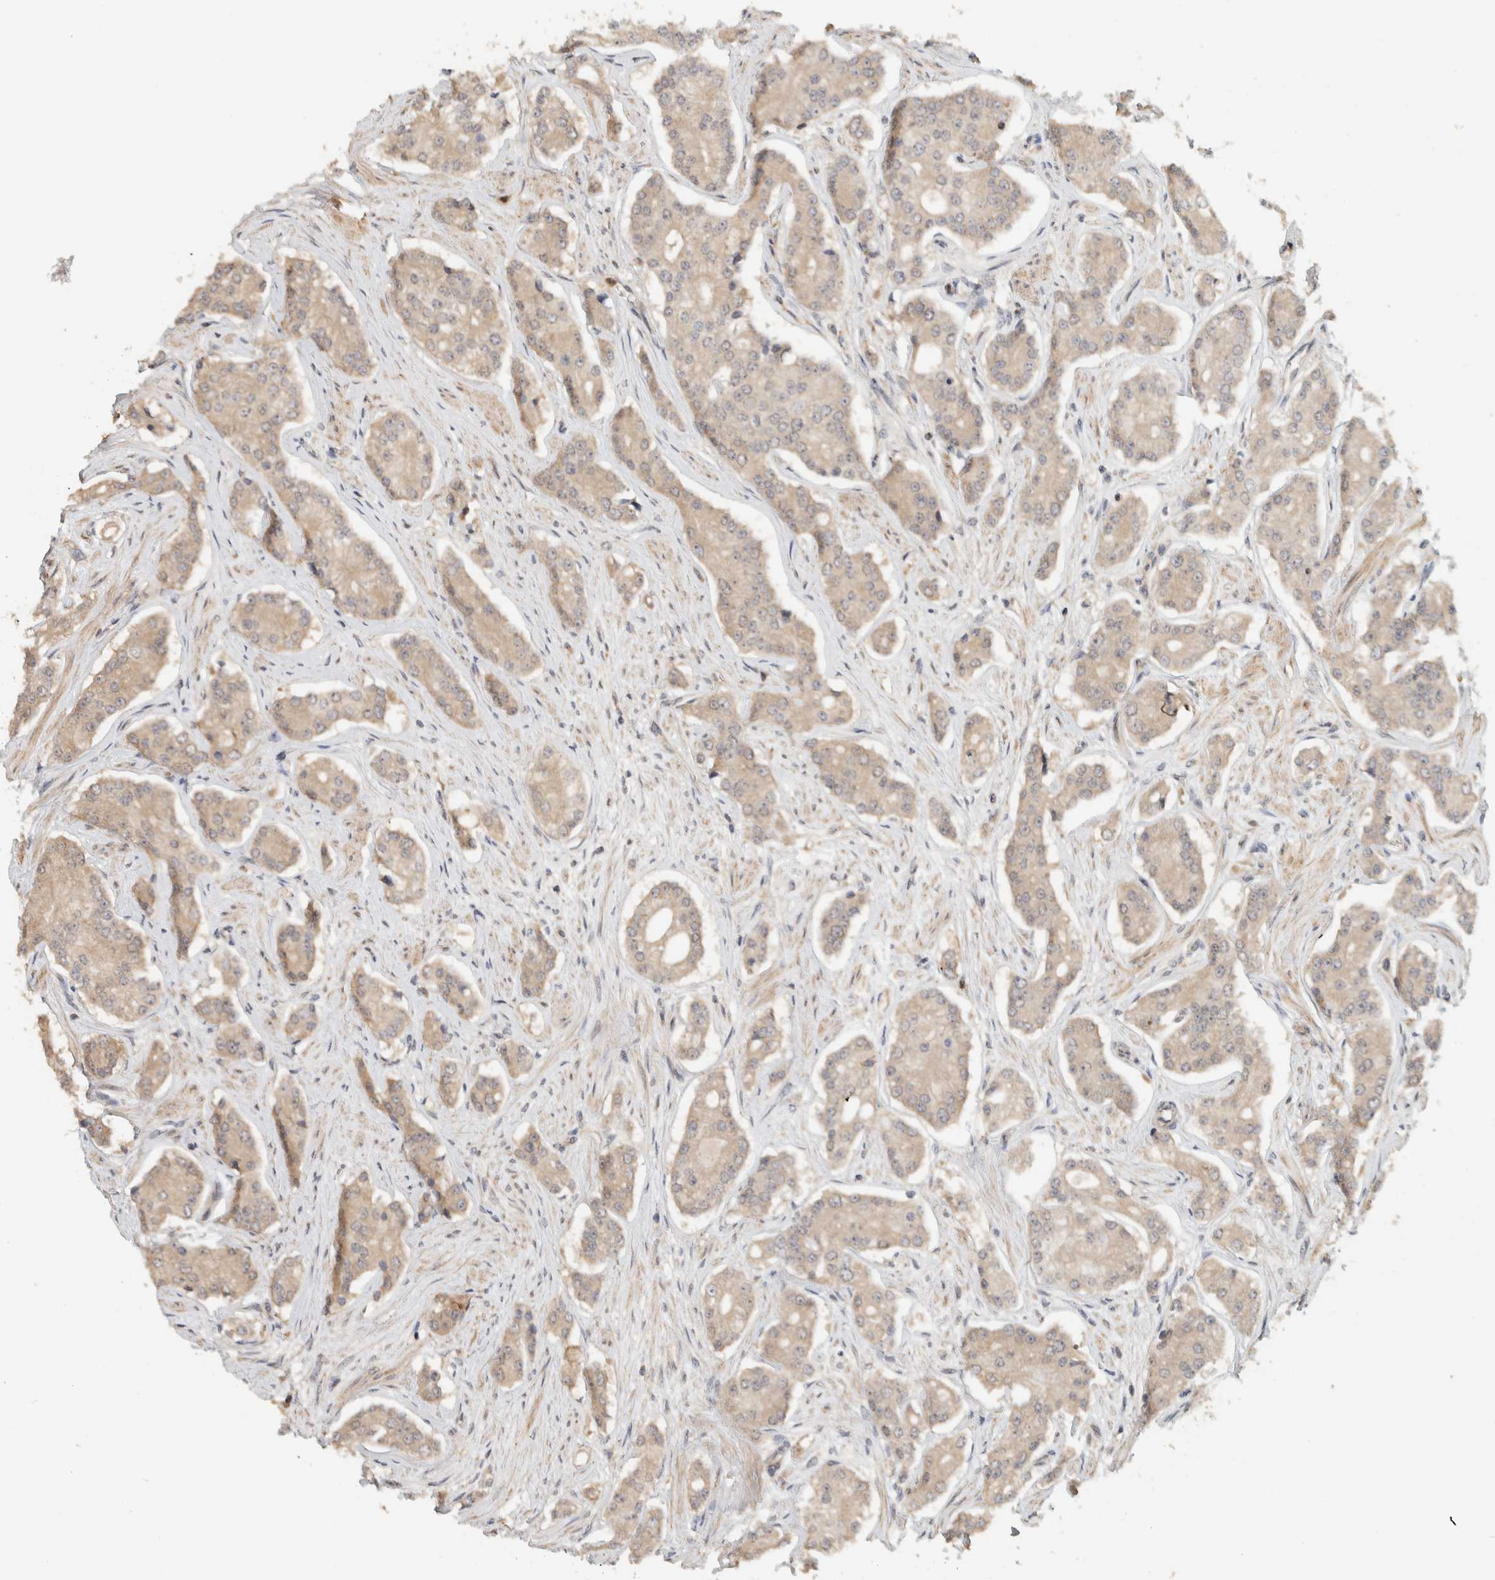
{"staining": {"intensity": "weak", "quantity": "25%-75%", "location": "cytoplasmic/membranous"}, "tissue": "prostate cancer", "cell_type": "Tumor cells", "image_type": "cancer", "snomed": [{"axis": "morphology", "description": "Adenocarcinoma, High grade"}, {"axis": "topography", "description": "Prostate"}], "caption": "IHC of prostate cancer (high-grade adenocarcinoma) demonstrates low levels of weak cytoplasmic/membranous expression in approximately 25%-75% of tumor cells. Using DAB (3,3'-diaminobenzidine) (brown) and hematoxylin (blue) stains, captured at high magnification using brightfield microscopy.", "gene": "ADSS2", "patient": {"sex": "male", "age": 71}}